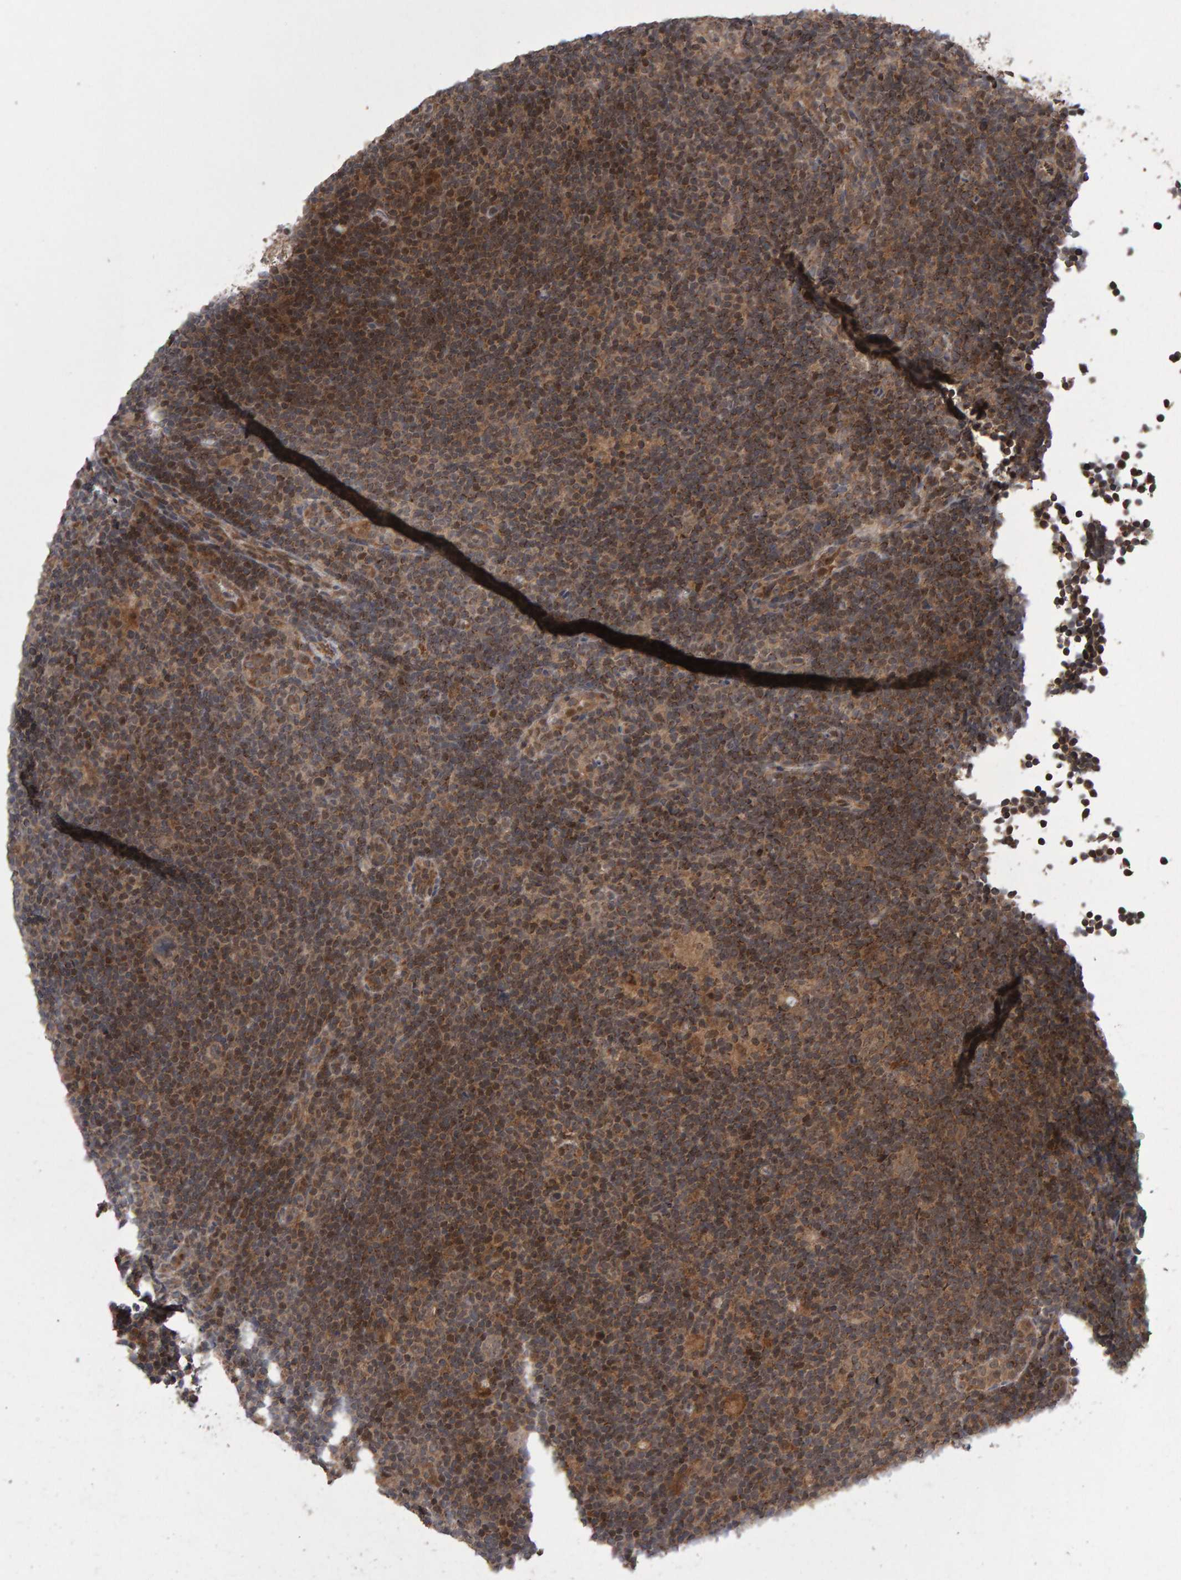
{"staining": {"intensity": "moderate", "quantity": ">75%", "location": "cytoplasmic/membranous"}, "tissue": "lymphoma", "cell_type": "Tumor cells", "image_type": "cancer", "snomed": [{"axis": "morphology", "description": "Hodgkin's disease, NOS"}, {"axis": "topography", "description": "Lymph node"}], "caption": "Immunohistochemistry (IHC) histopathology image of neoplastic tissue: human Hodgkin's disease stained using immunohistochemistry displays medium levels of moderate protein expression localized specifically in the cytoplasmic/membranous of tumor cells, appearing as a cytoplasmic/membranous brown color.", "gene": "PECR", "patient": {"sex": "female", "age": 57}}